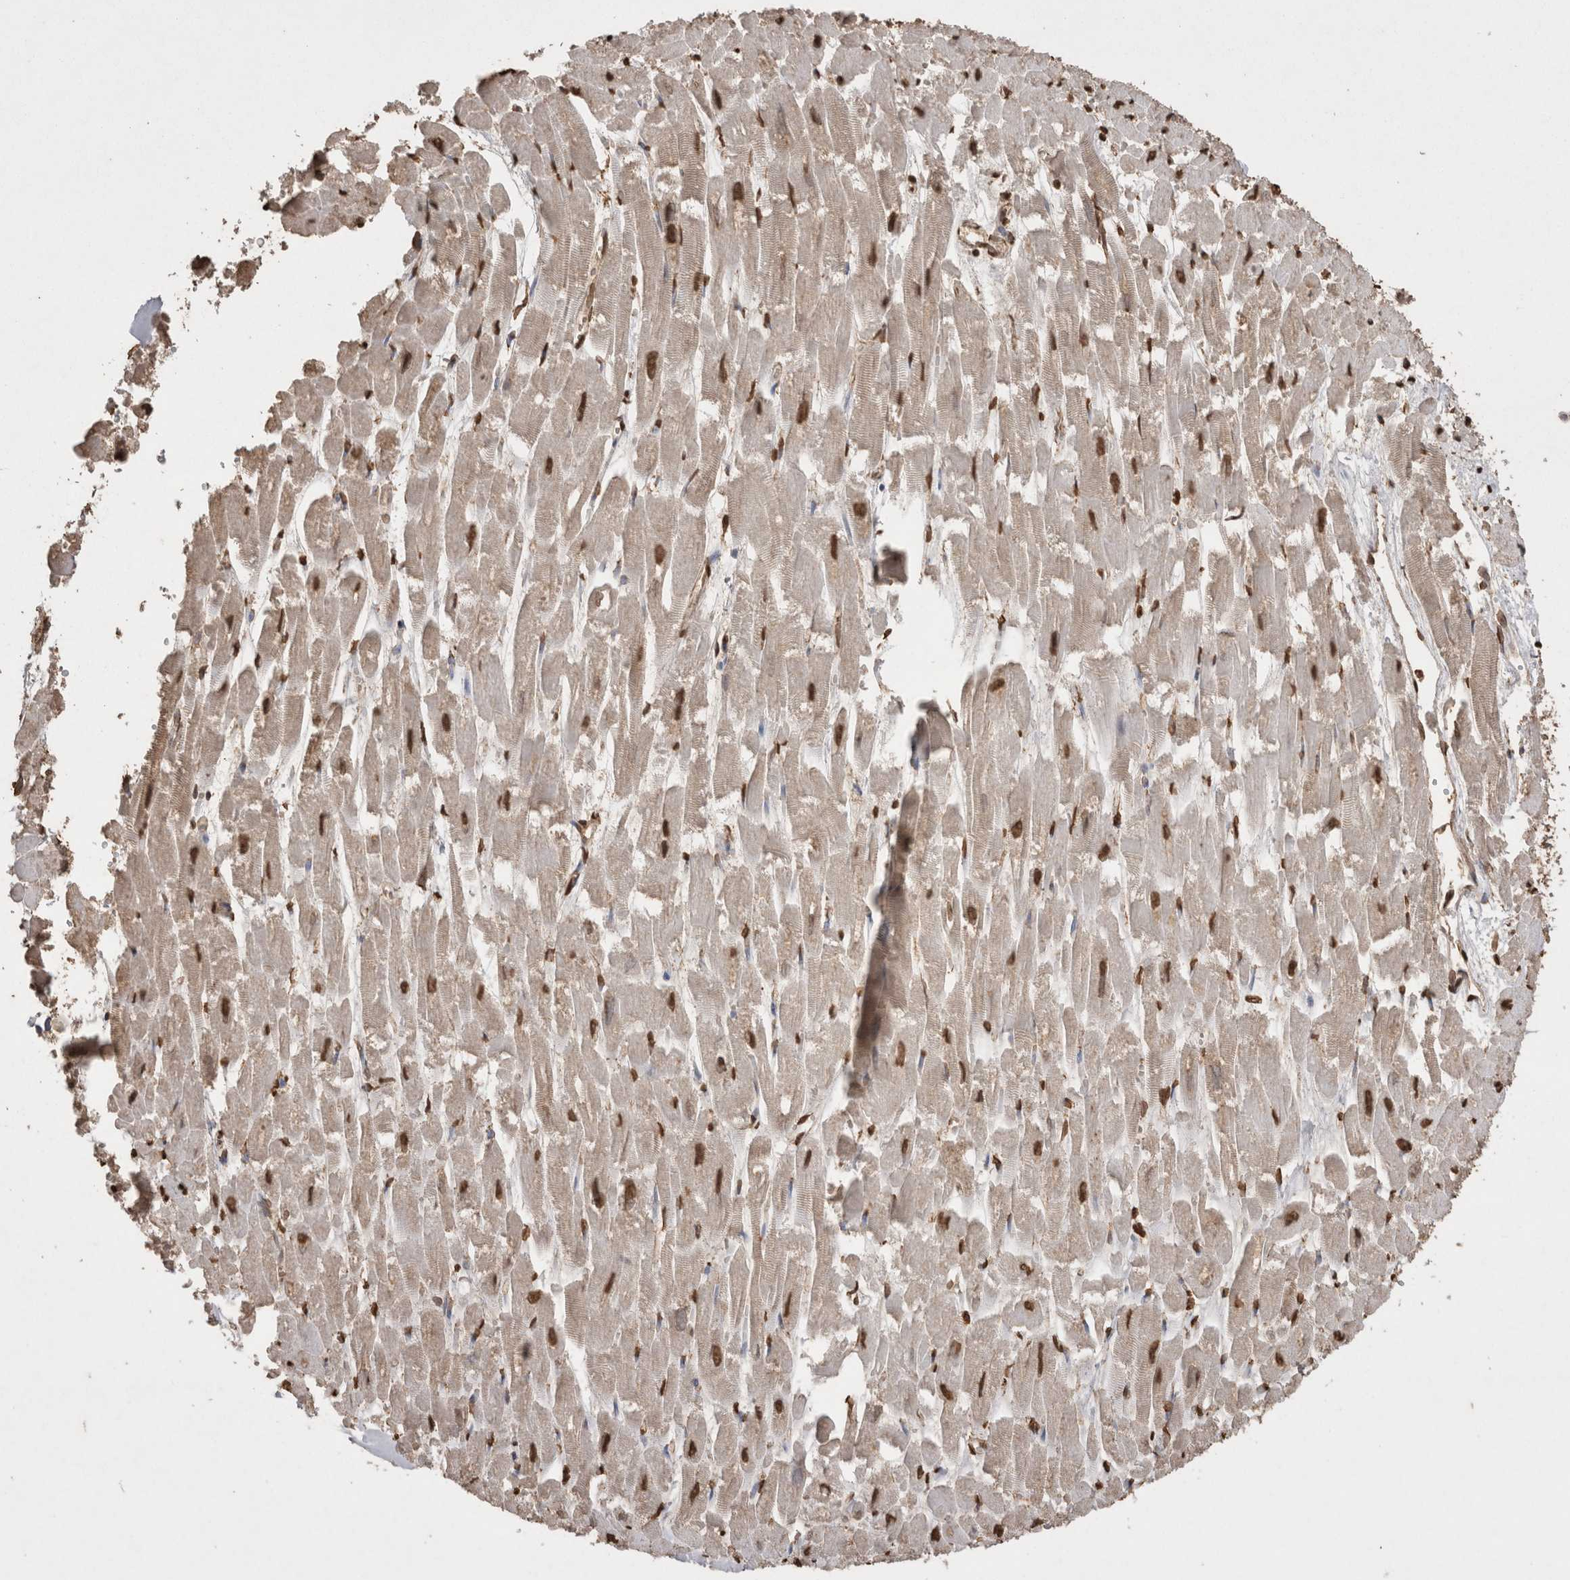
{"staining": {"intensity": "strong", "quantity": ">75%", "location": "nuclear"}, "tissue": "heart muscle", "cell_type": "Cardiomyocytes", "image_type": "normal", "snomed": [{"axis": "morphology", "description": "Normal tissue, NOS"}, {"axis": "topography", "description": "Heart"}], "caption": "This micrograph displays normal heart muscle stained with immunohistochemistry to label a protein in brown. The nuclear of cardiomyocytes show strong positivity for the protein. Nuclei are counter-stained blue.", "gene": "POU5F1", "patient": {"sex": "male", "age": 54}}